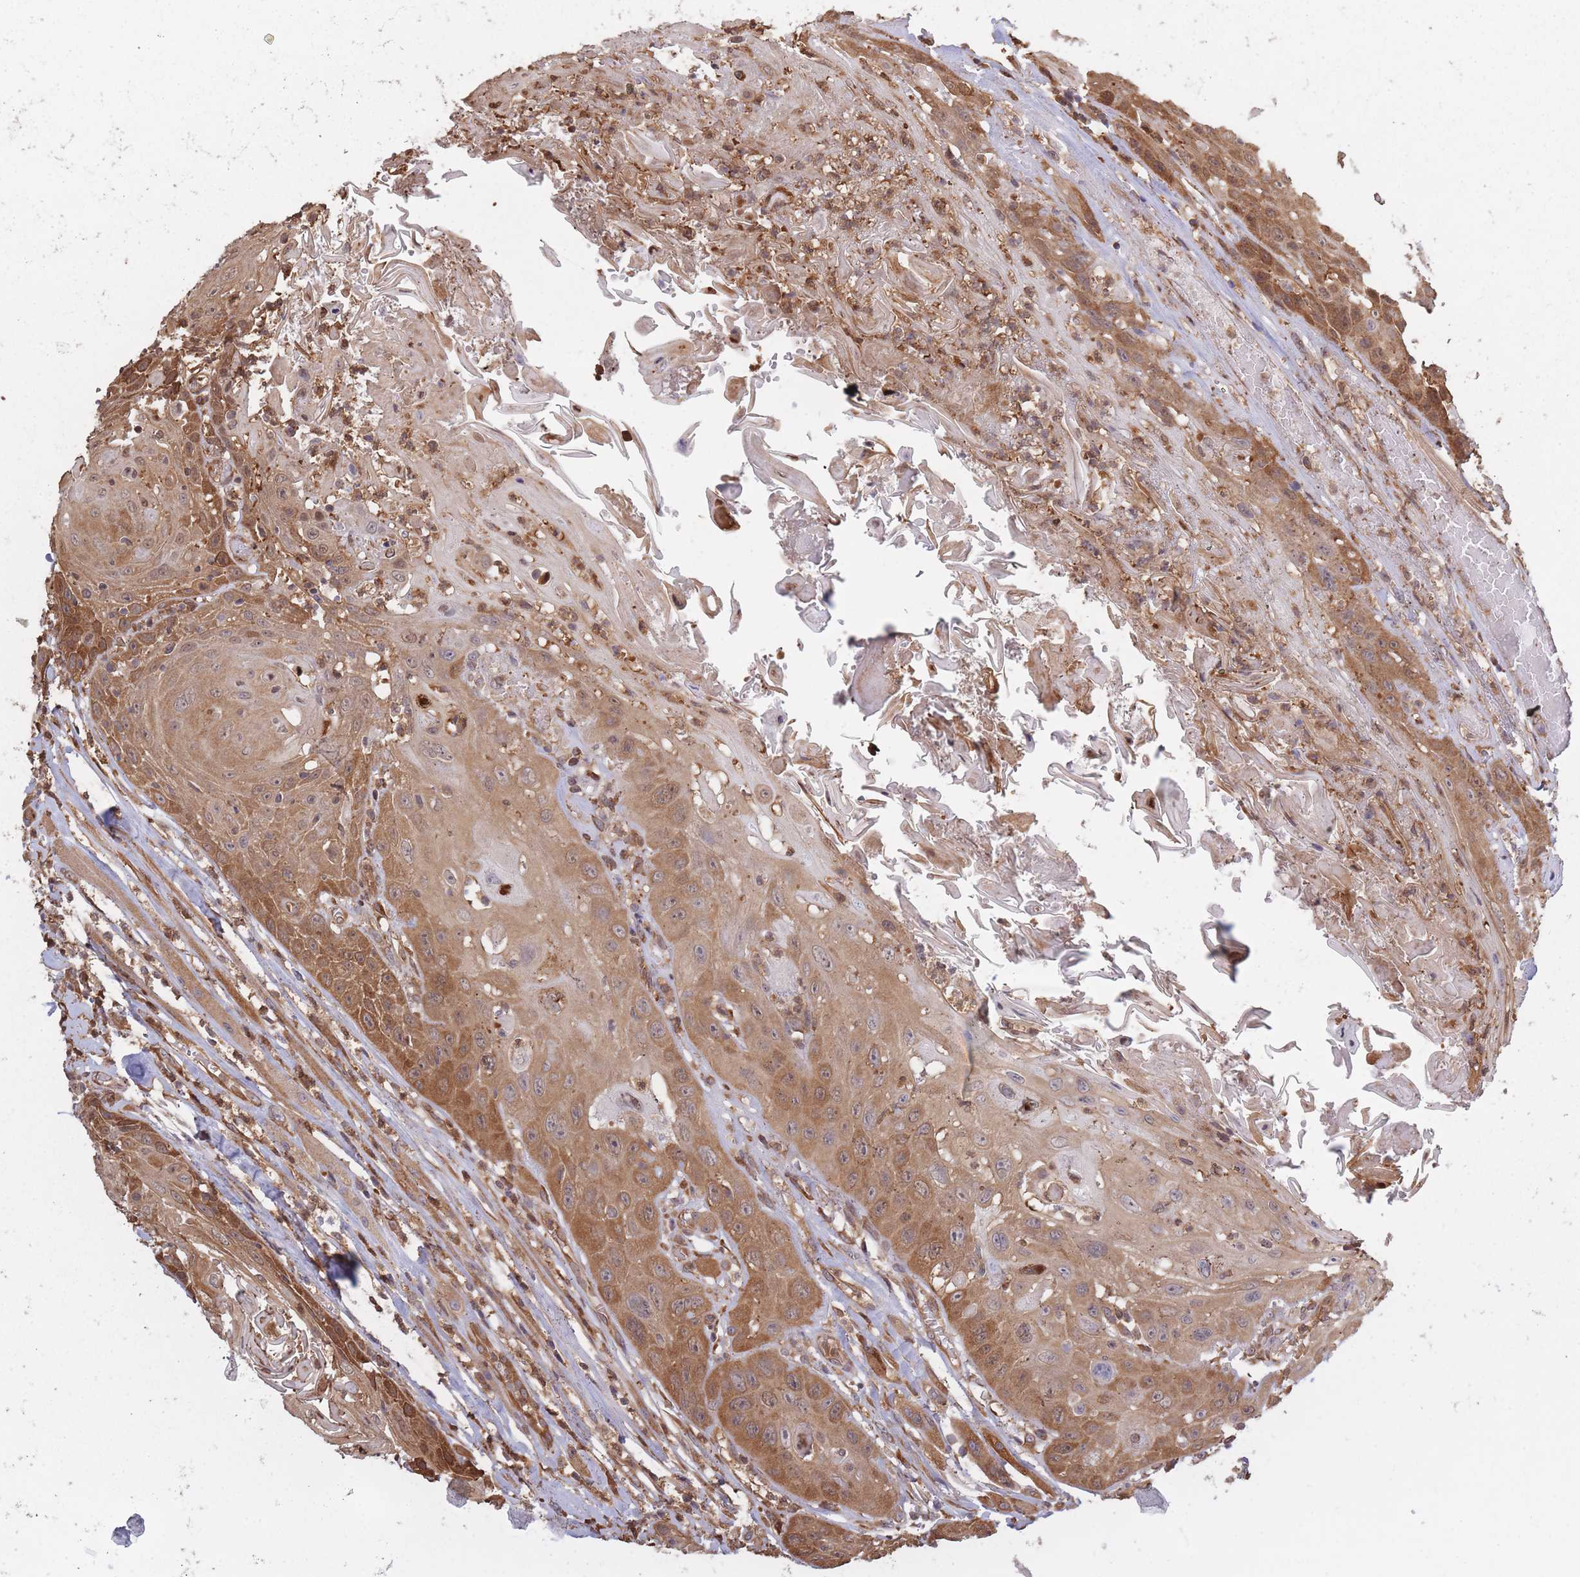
{"staining": {"intensity": "moderate", "quantity": ">75%", "location": "cytoplasmic/membranous"}, "tissue": "head and neck cancer", "cell_type": "Tumor cells", "image_type": "cancer", "snomed": [{"axis": "morphology", "description": "Squamous cell carcinoma, NOS"}, {"axis": "topography", "description": "Head-Neck"}], "caption": "Head and neck squamous cell carcinoma was stained to show a protein in brown. There is medium levels of moderate cytoplasmic/membranous positivity in about >75% of tumor cells.", "gene": "ARL13B", "patient": {"sex": "female", "age": 59}}